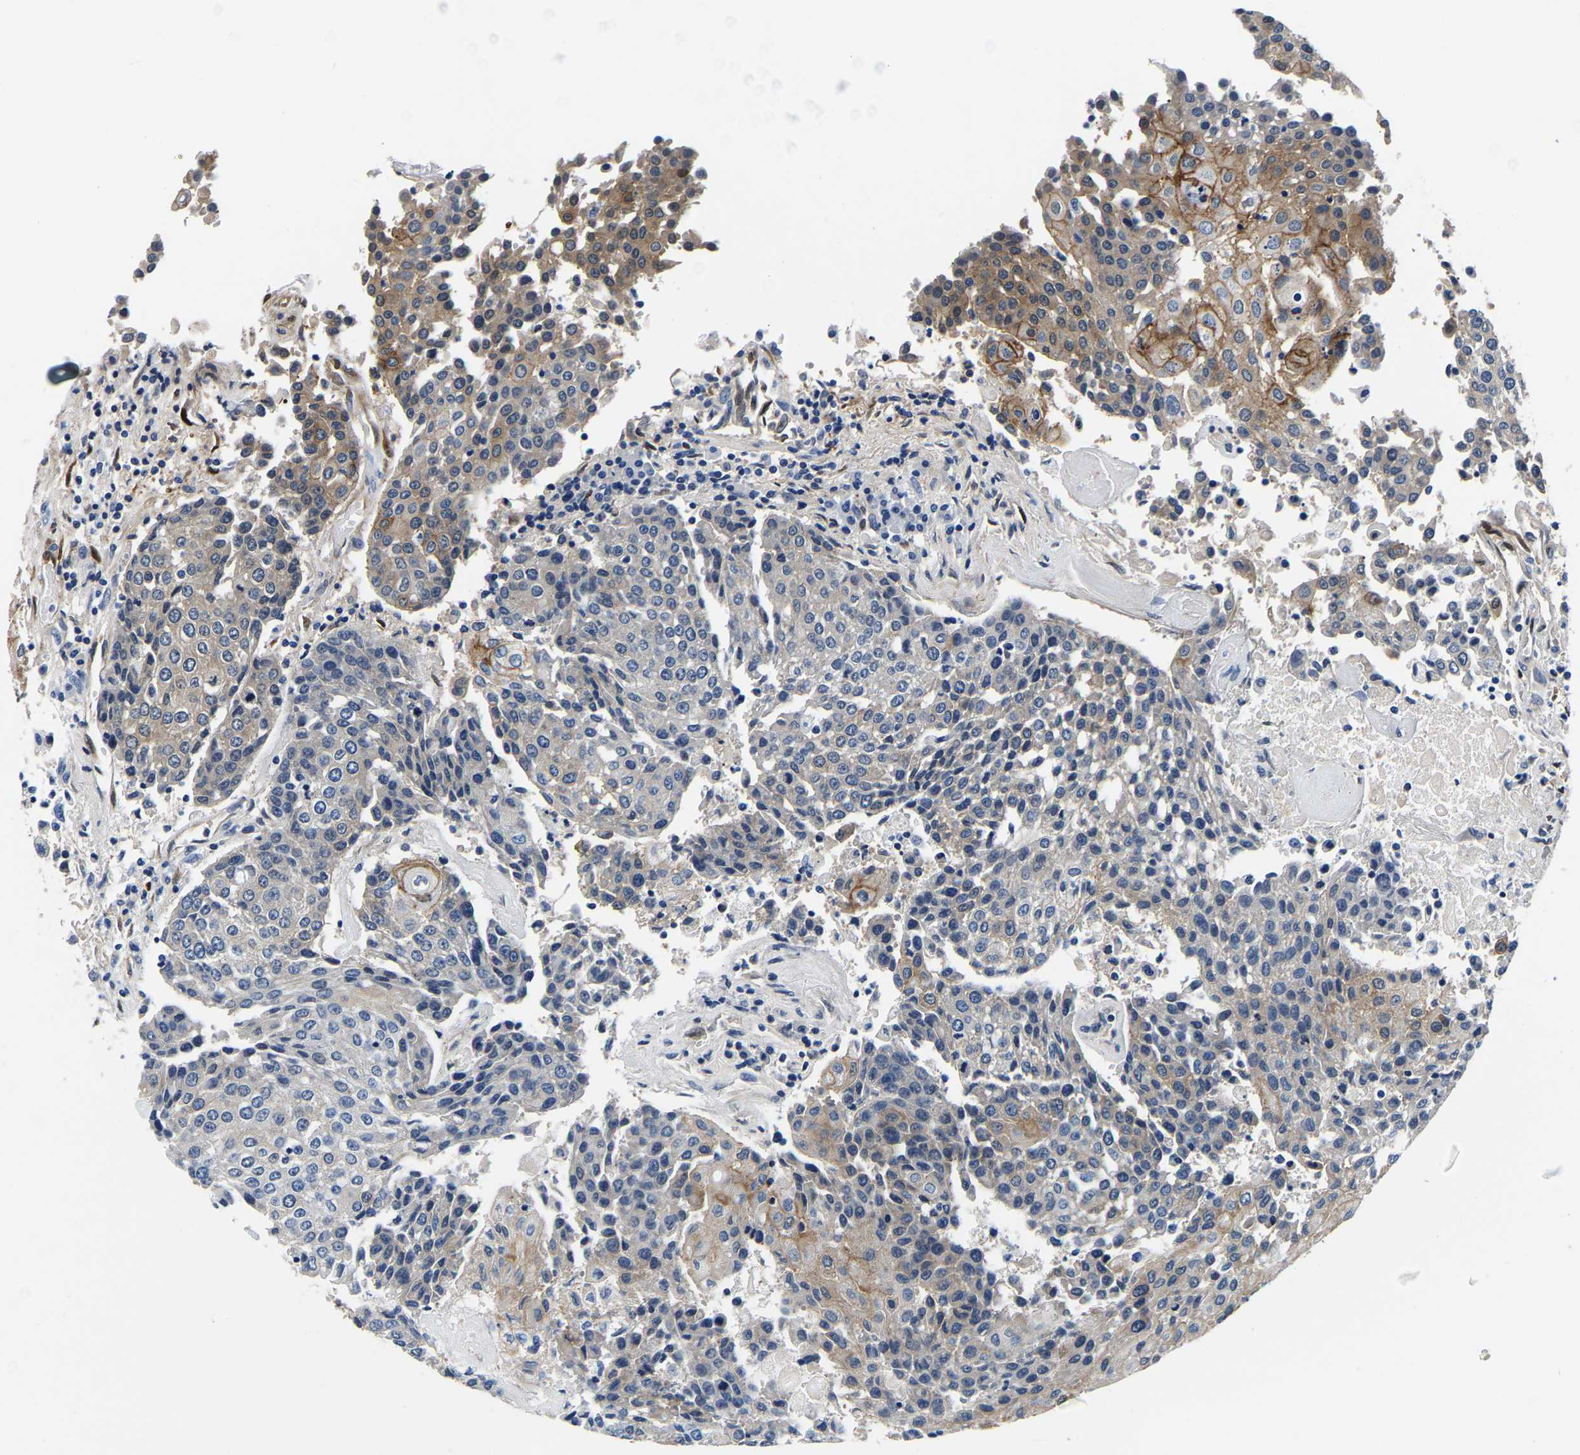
{"staining": {"intensity": "moderate", "quantity": "<25%", "location": "cytoplasmic/membranous"}, "tissue": "urothelial cancer", "cell_type": "Tumor cells", "image_type": "cancer", "snomed": [{"axis": "morphology", "description": "Urothelial carcinoma, High grade"}, {"axis": "topography", "description": "Urinary bladder"}], "caption": "An IHC photomicrograph of neoplastic tissue is shown. Protein staining in brown shows moderate cytoplasmic/membranous positivity in high-grade urothelial carcinoma within tumor cells.", "gene": "S100A13", "patient": {"sex": "female", "age": 85}}